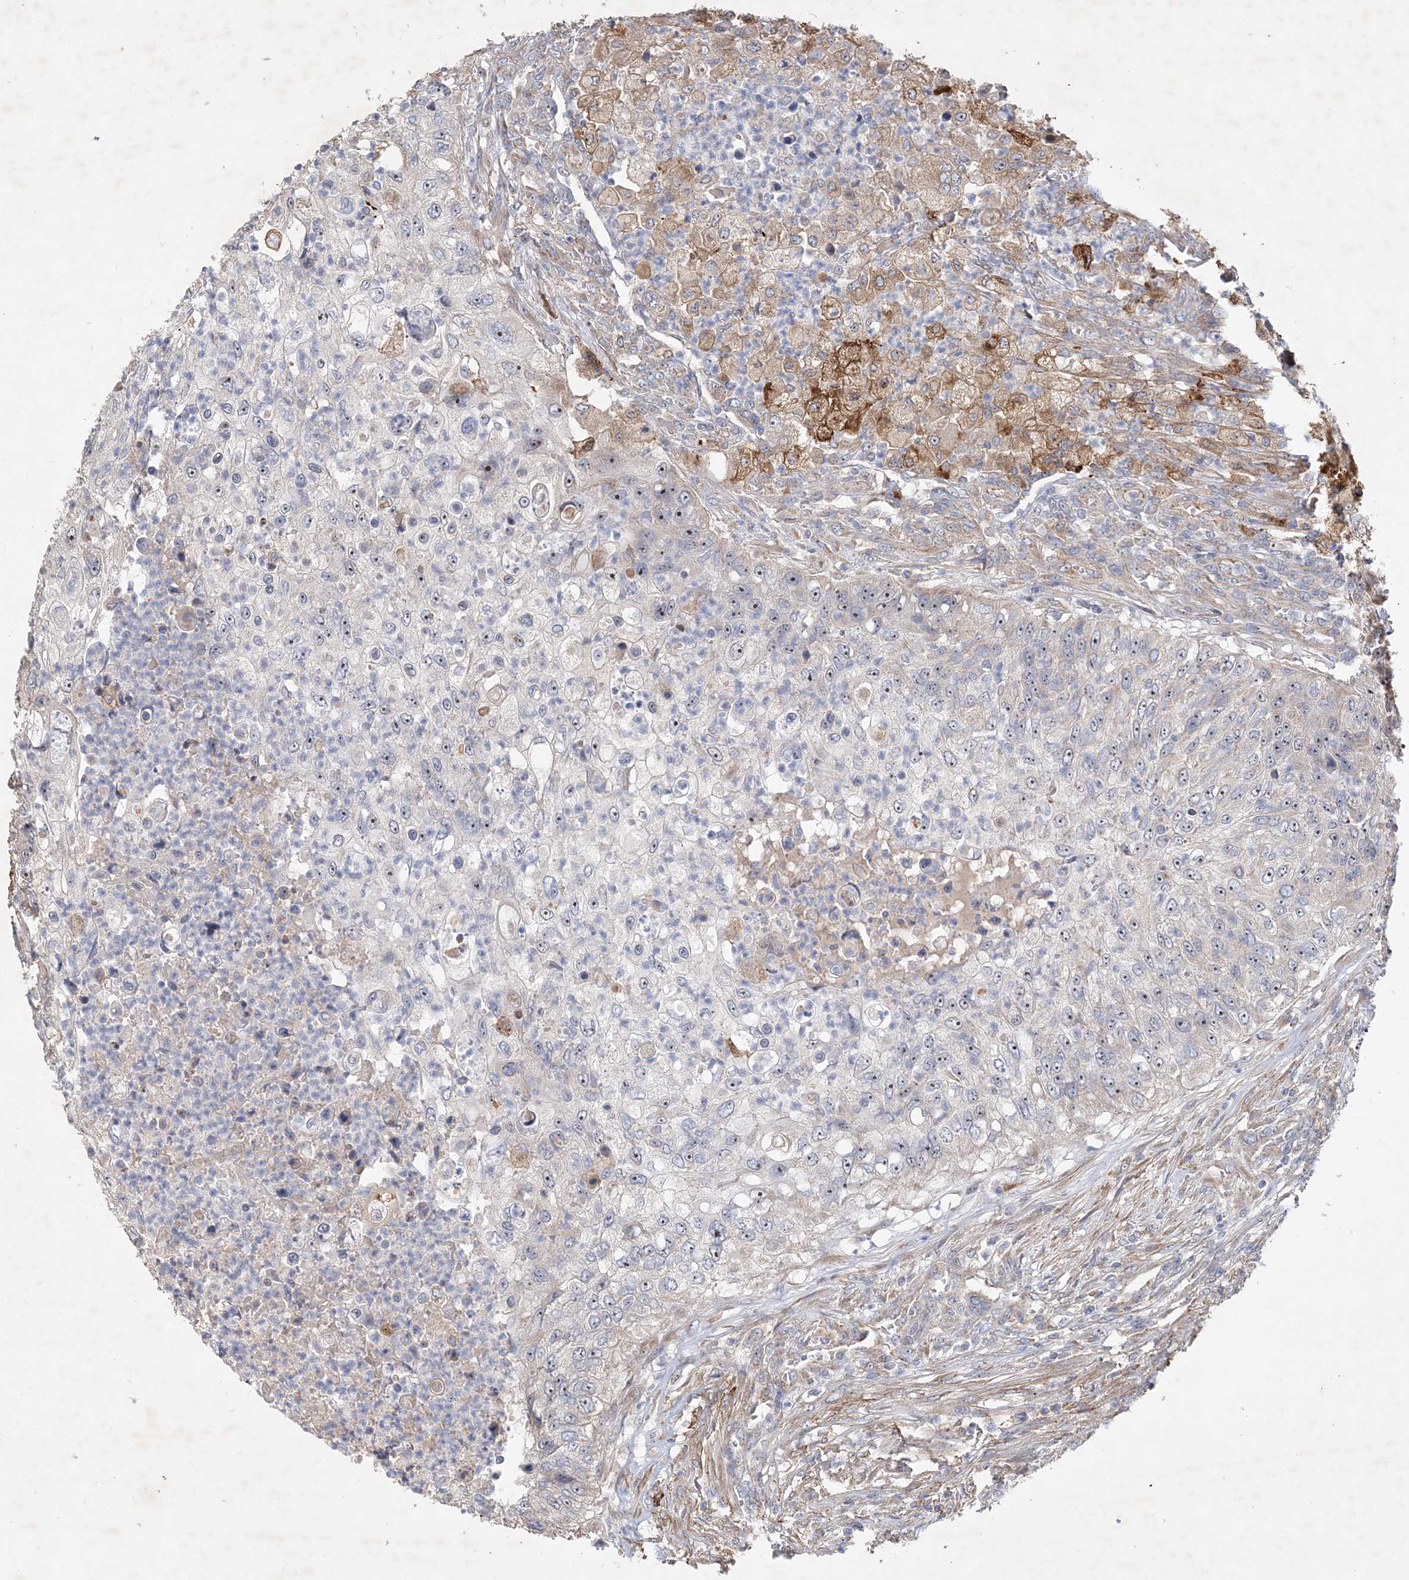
{"staining": {"intensity": "moderate", "quantity": "<25%", "location": "cytoplasmic/membranous,nuclear"}, "tissue": "urothelial cancer", "cell_type": "Tumor cells", "image_type": "cancer", "snomed": [{"axis": "morphology", "description": "Urothelial carcinoma, High grade"}, {"axis": "topography", "description": "Urinary bladder"}], "caption": "Moderate cytoplasmic/membranous and nuclear staining is appreciated in about <25% of tumor cells in urothelial cancer. (brown staining indicates protein expression, while blue staining denotes nuclei).", "gene": "FEZ2", "patient": {"sex": "female", "age": 60}}